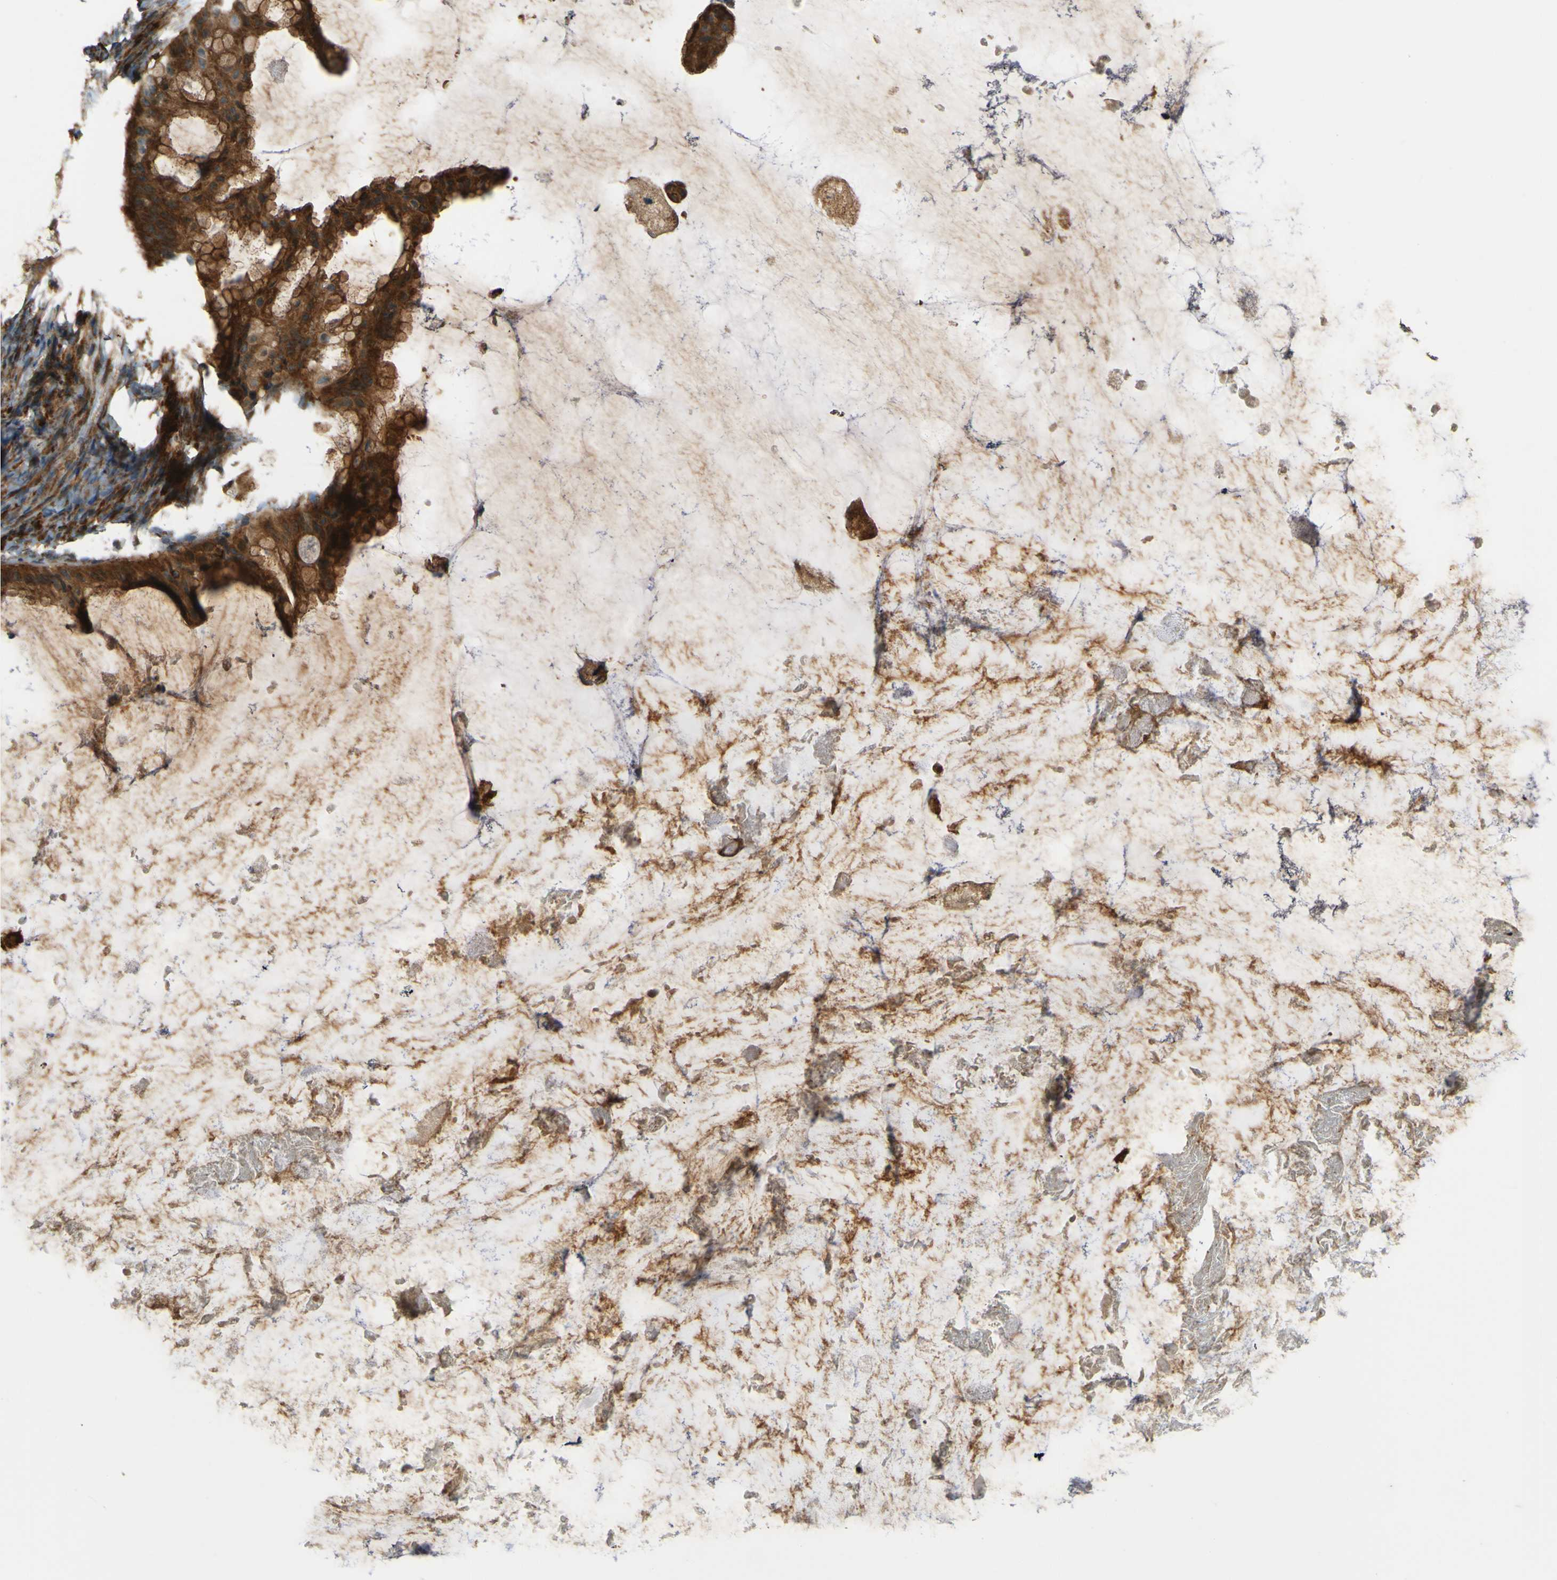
{"staining": {"intensity": "strong", "quantity": ">75%", "location": "cytoplasmic/membranous"}, "tissue": "ovarian cancer", "cell_type": "Tumor cells", "image_type": "cancer", "snomed": [{"axis": "morphology", "description": "Cystadenocarcinoma, mucinous, NOS"}, {"axis": "topography", "description": "Ovary"}], "caption": "This is a photomicrograph of immunohistochemistry staining of ovarian cancer (mucinous cystadenocarcinoma), which shows strong positivity in the cytoplasmic/membranous of tumor cells.", "gene": "DNAJC5", "patient": {"sex": "female", "age": 61}}